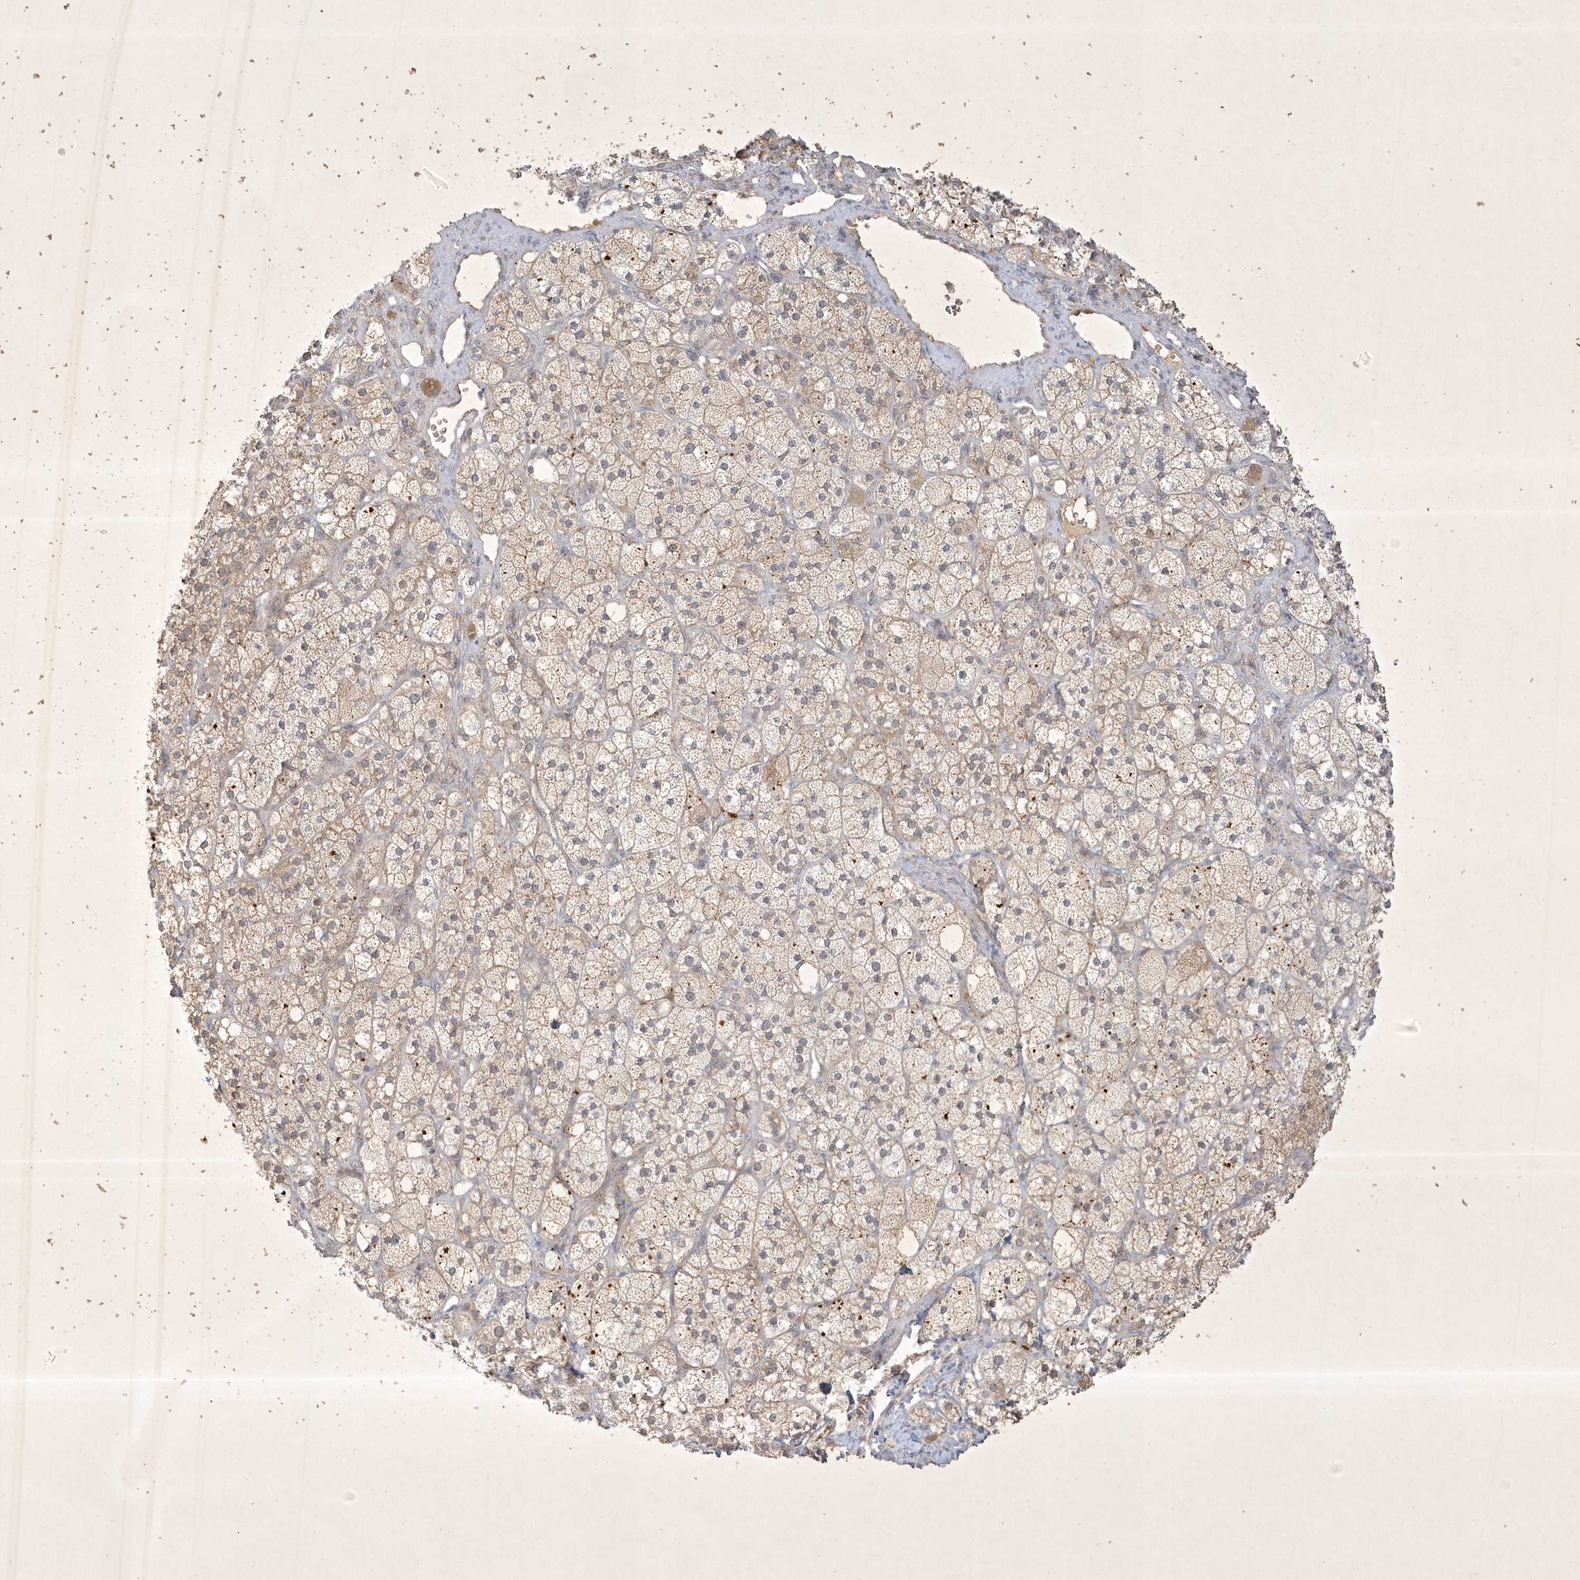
{"staining": {"intensity": "weak", "quantity": "25%-75%", "location": "cytoplasmic/membranous"}, "tissue": "adrenal gland", "cell_type": "Glandular cells", "image_type": "normal", "snomed": [{"axis": "morphology", "description": "Normal tissue, NOS"}, {"axis": "topography", "description": "Adrenal gland"}], "caption": "A low amount of weak cytoplasmic/membranous expression is present in about 25%-75% of glandular cells in benign adrenal gland. Using DAB (3,3'-diaminobenzidine) (brown) and hematoxylin (blue) stains, captured at high magnification using brightfield microscopy.", "gene": "BOD1L2", "patient": {"sex": "male", "age": 61}}